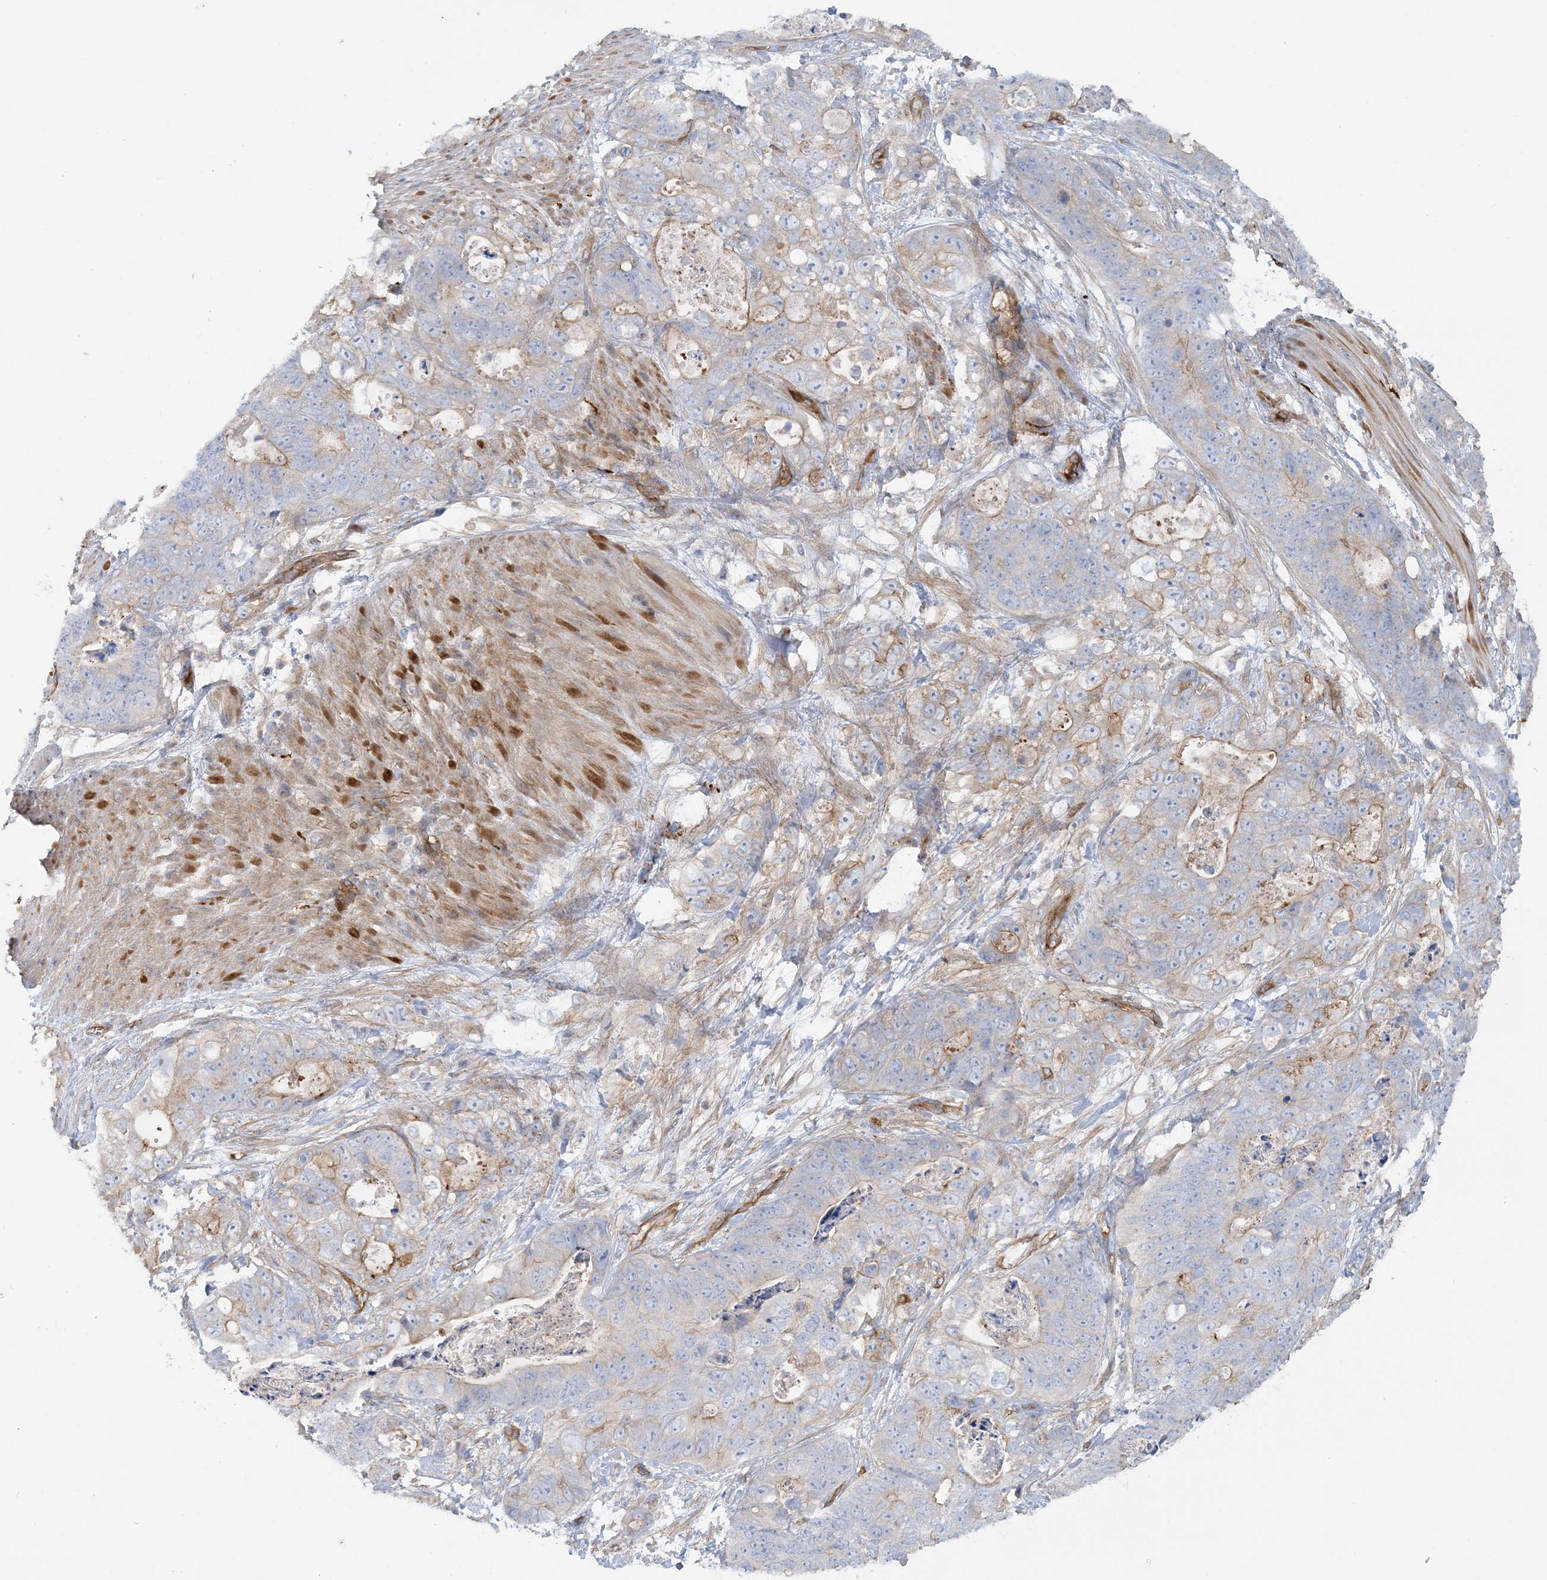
{"staining": {"intensity": "weak", "quantity": "<25%", "location": "cytoplasmic/membranous"}, "tissue": "stomach cancer", "cell_type": "Tumor cells", "image_type": "cancer", "snomed": [{"axis": "morphology", "description": "Normal tissue, NOS"}, {"axis": "morphology", "description": "Adenocarcinoma, NOS"}, {"axis": "topography", "description": "Stomach"}], "caption": "Immunohistochemistry (IHC) photomicrograph of human stomach adenocarcinoma stained for a protein (brown), which demonstrates no staining in tumor cells. Nuclei are stained in blue.", "gene": "RAI14", "patient": {"sex": "female", "age": 89}}